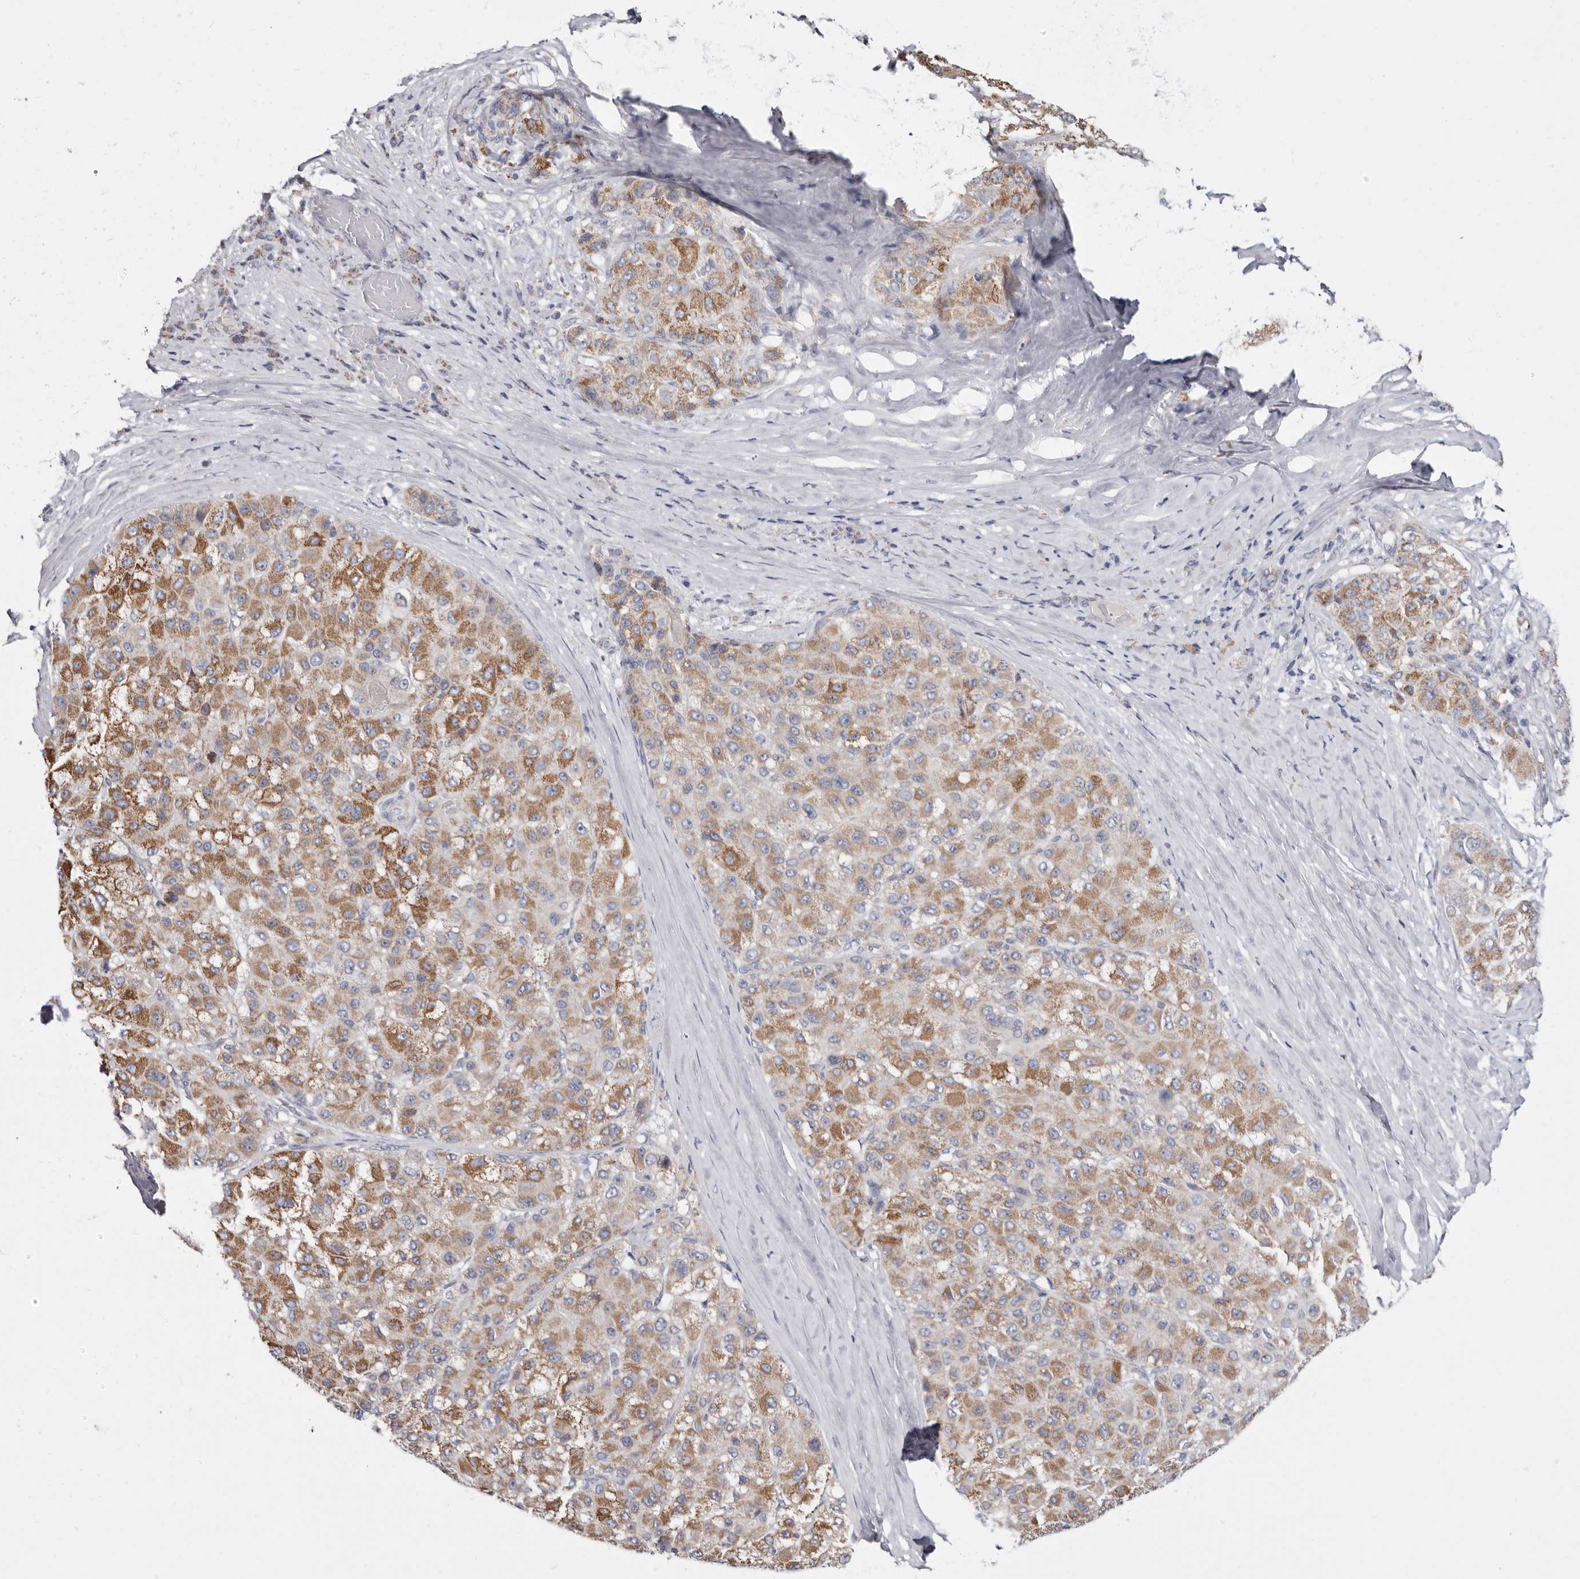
{"staining": {"intensity": "moderate", "quantity": ">75%", "location": "cytoplasmic/membranous"}, "tissue": "liver cancer", "cell_type": "Tumor cells", "image_type": "cancer", "snomed": [{"axis": "morphology", "description": "Carcinoma, Hepatocellular, NOS"}, {"axis": "topography", "description": "Liver"}], "caption": "This image displays immunohistochemistry (IHC) staining of human liver hepatocellular carcinoma, with medium moderate cytoplasmic/membranous expression in about >75% of tumor cells.", "gene": "RSPO2", "patient": {"sex": "male", "age": 80}}